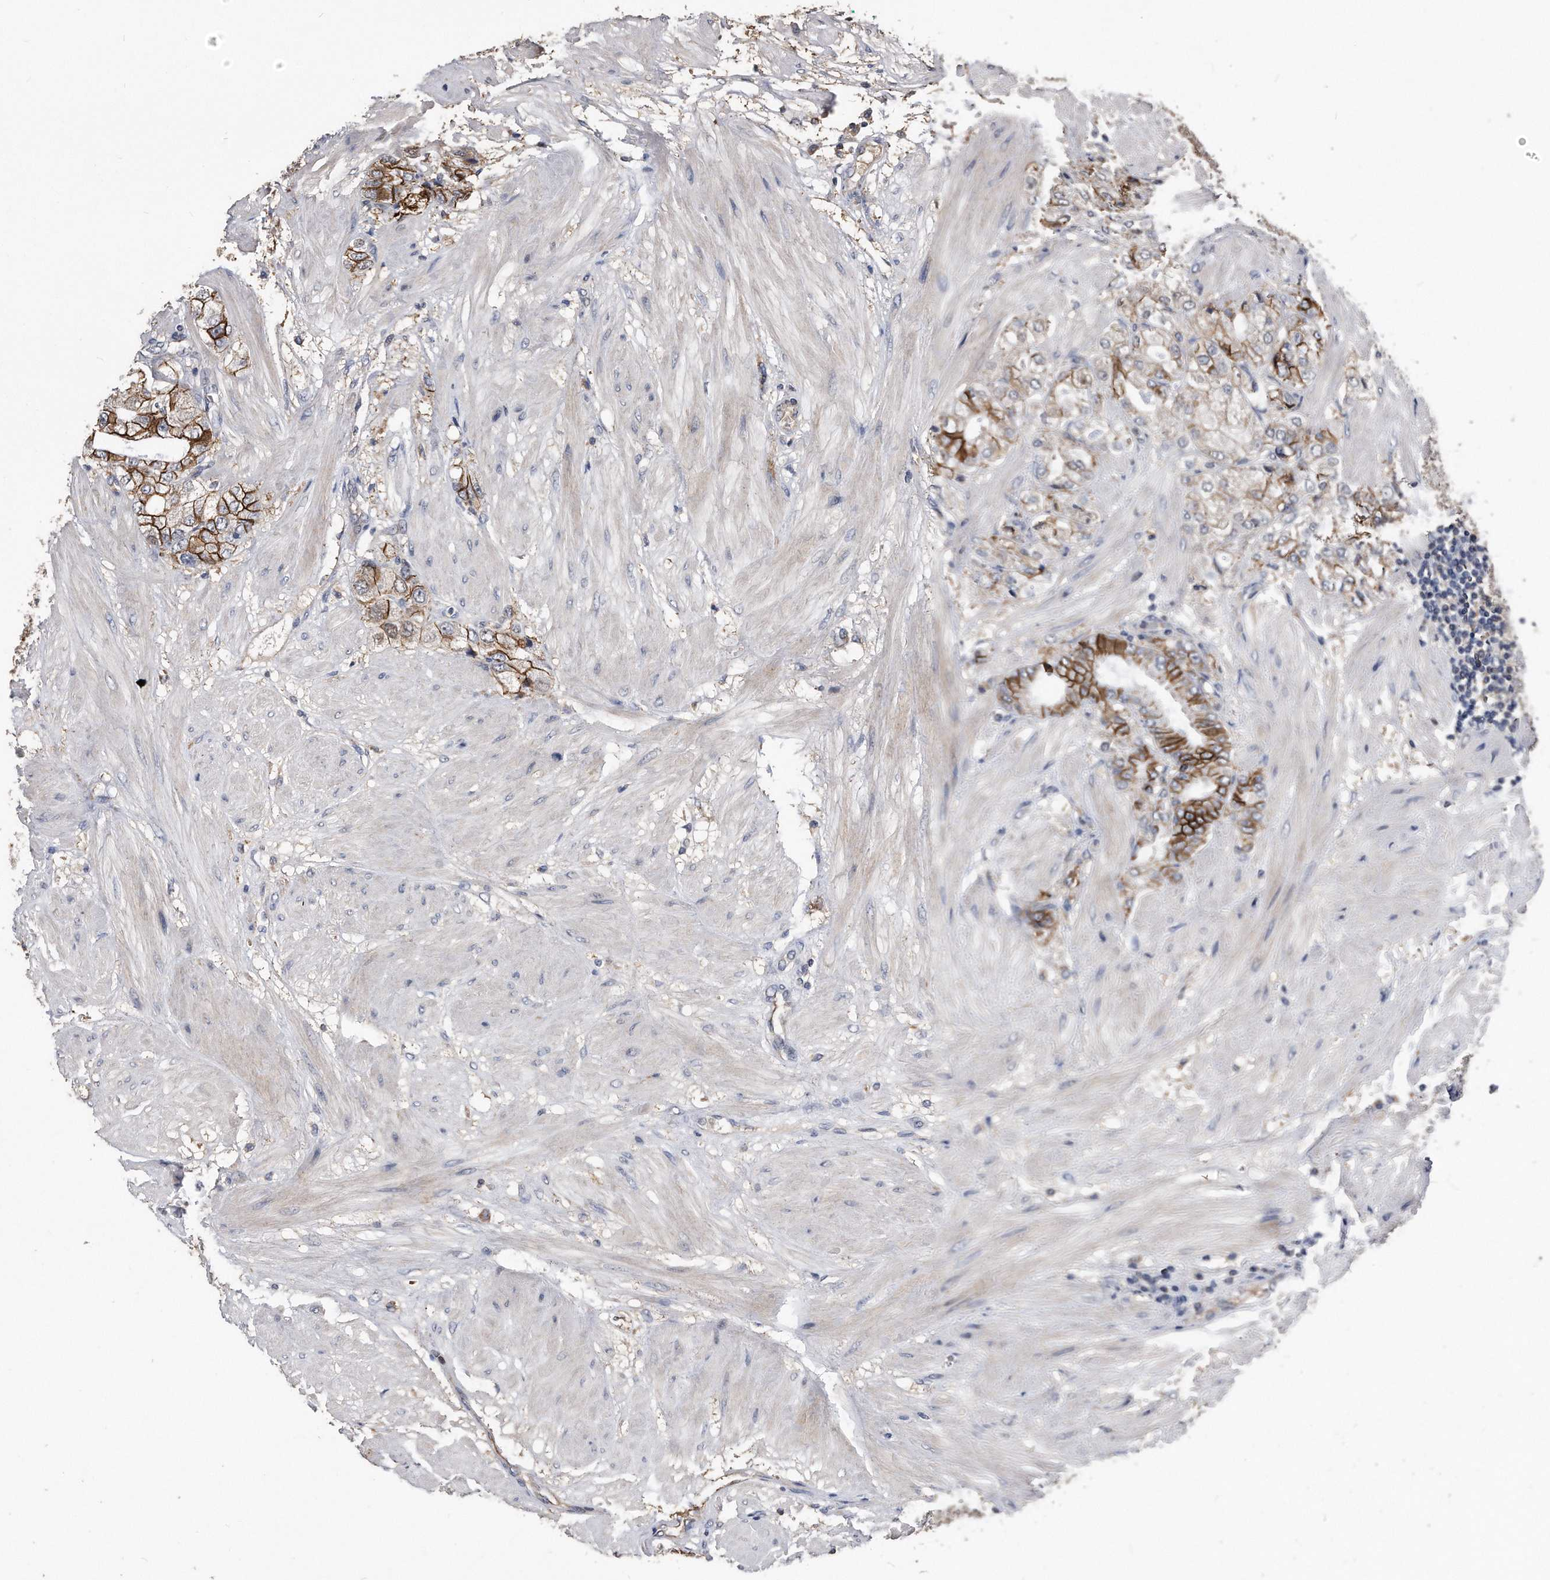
{"staining": {"intensity": "moderate", "quantity": ">75%", "location": "cytoplasmic/membranous"}, "tissue": "prostate cancer", "cell_type": "Tumor cells", "image_type": "cancer", "snomed": [{"axis": "morphology", "description": "Adenocarcinoma, High grade"}, {"axis": "topography", "description": "Prostate"}], "caption": "Prostate cancer stained with a protein marker exhibits moderate staining in tumor cells.", "gene": "IL20RA", "patient": {"sex": "male", "age": 50}}